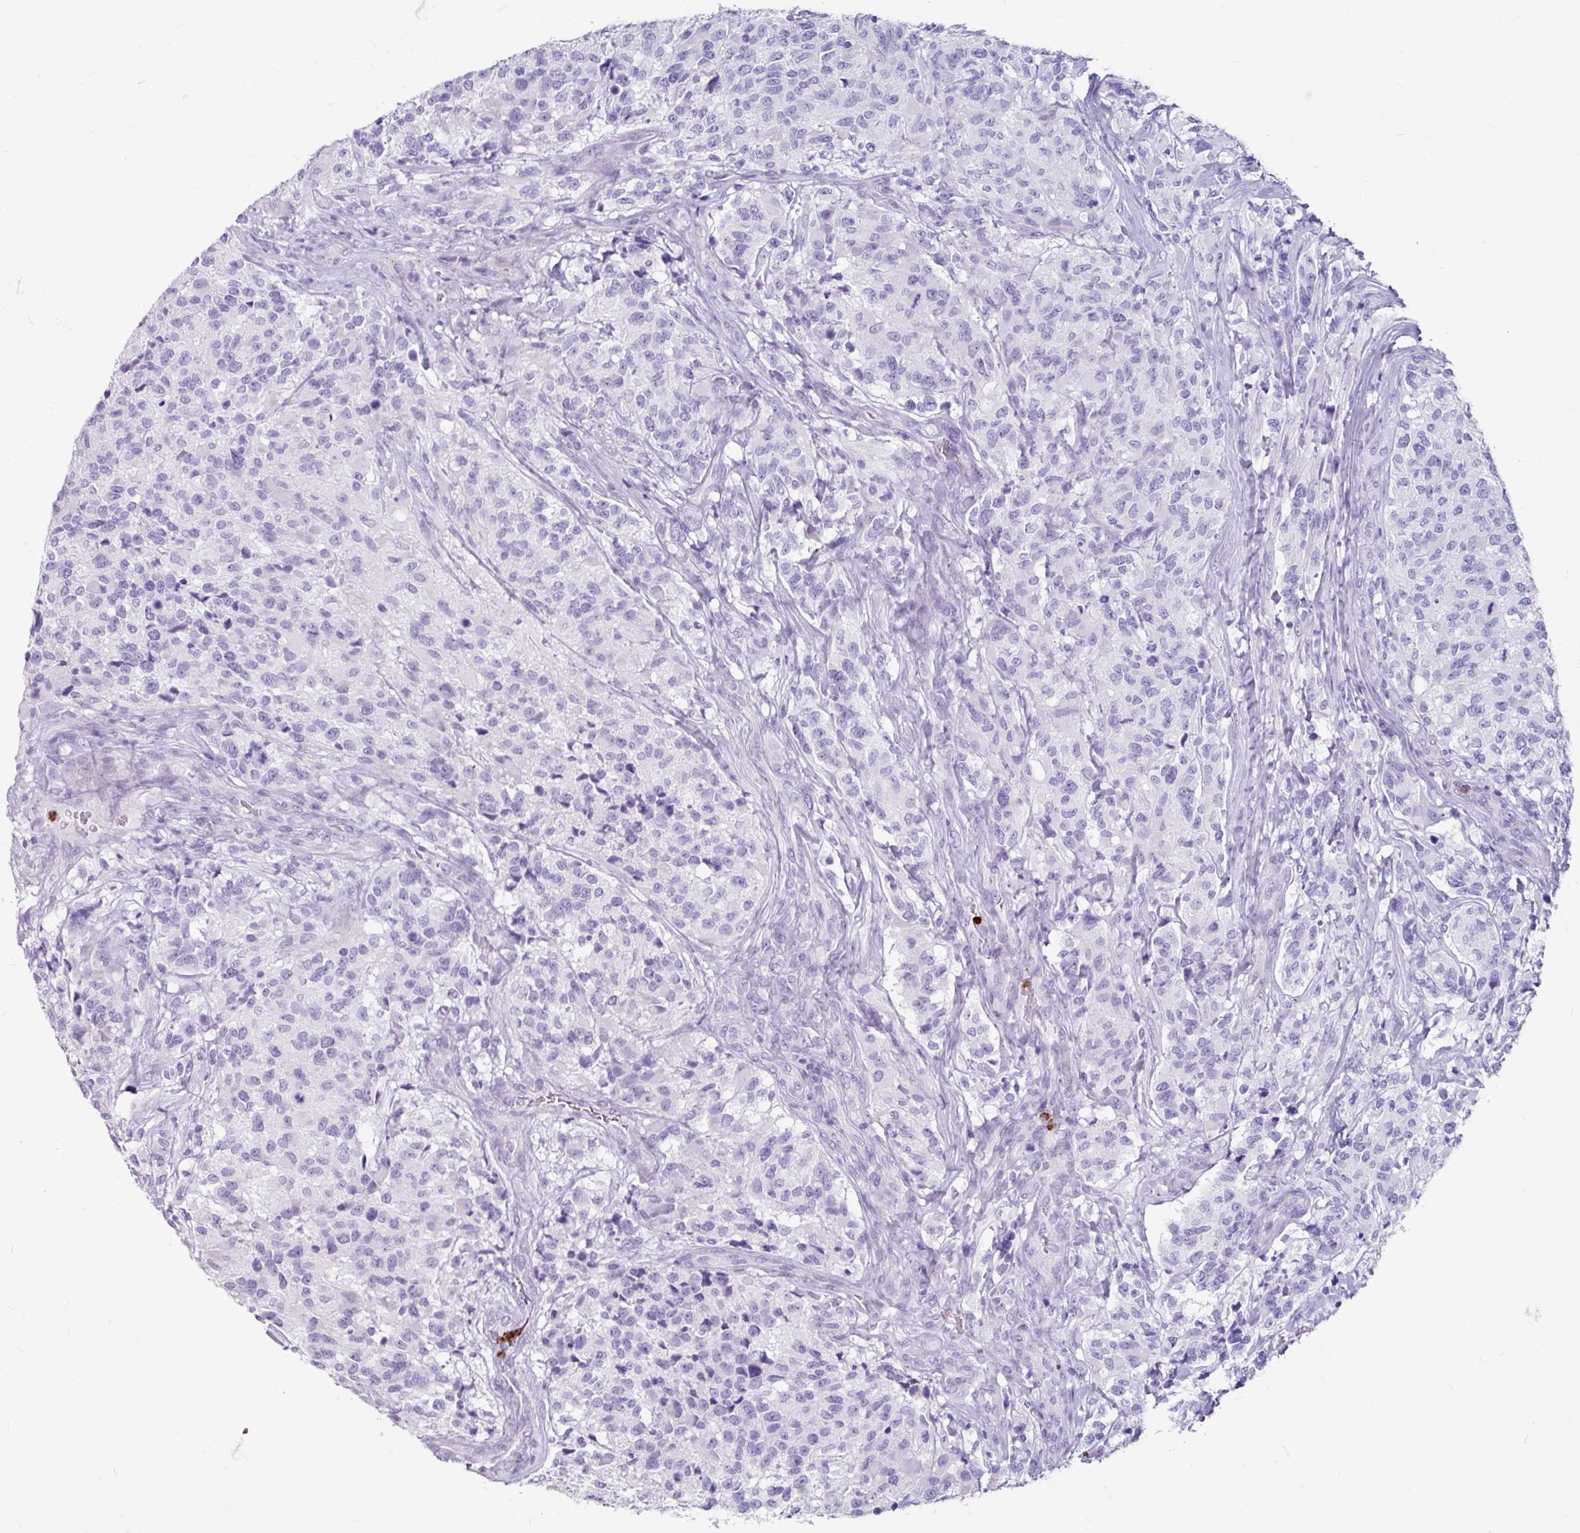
{"staining": {"intensity": "negative", "quantity": "none", "location": "none"}, "tissue": "glioma", "cell_type": "Tumor cells", "image_type": "cancer", "snomed": [{"axis": "morphology", "description": "Glioma, malignant, High grade"}, {"axis": "topography", "description": "Brain"}], "caption": "The photomicrograph displays no significant expression in tumor cells of glioma. (DAB immunohistochemistry, high magnification).", "gene": "ANKRD1", "patient": {"sex": "female", "age": 67}}